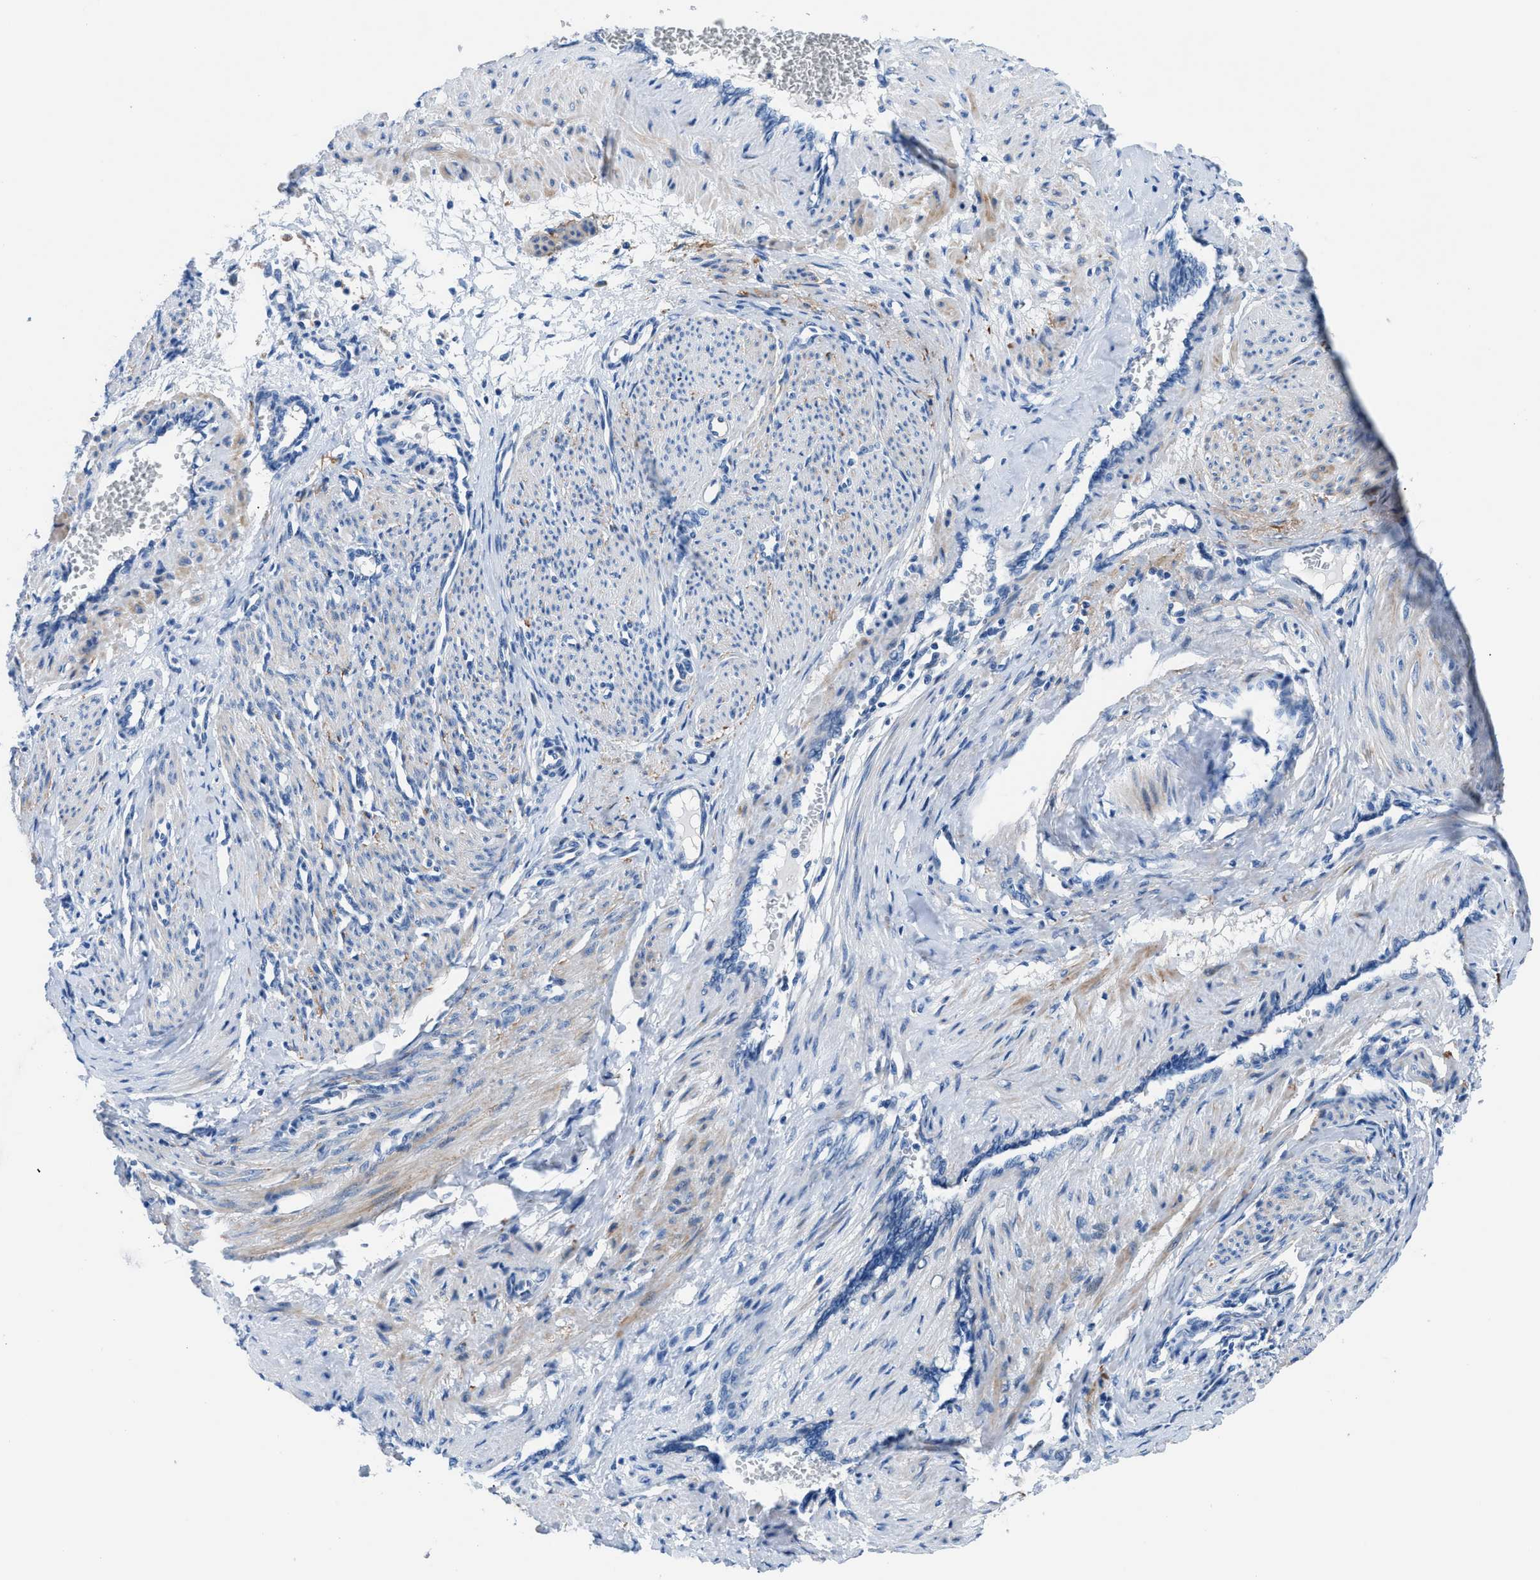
{"staining": {"intensity": "moderate", "quantity": "25%-75%", "location": "cytoplasmic/membranous"}, "tissue": "smooth muscle", "cell_type": "Smooth muscle cells", "image_type": "normal", "snomed": [{"axis": "morphology", "description": "Normal tissue, NOS"}, {"axis": "topography", "description": "Endometrium"}], "caption": "Immunohistochemical staining of normal smooth muscle reveals moderate cytoplasmic/membranous protein staining in about 25%-75% of smooth muscle cells. (brown staining indicates protein expression, while blue staining denotes nuclei).", "gene": "UAP1", "patient": {"sex": "female", "age": 33}}